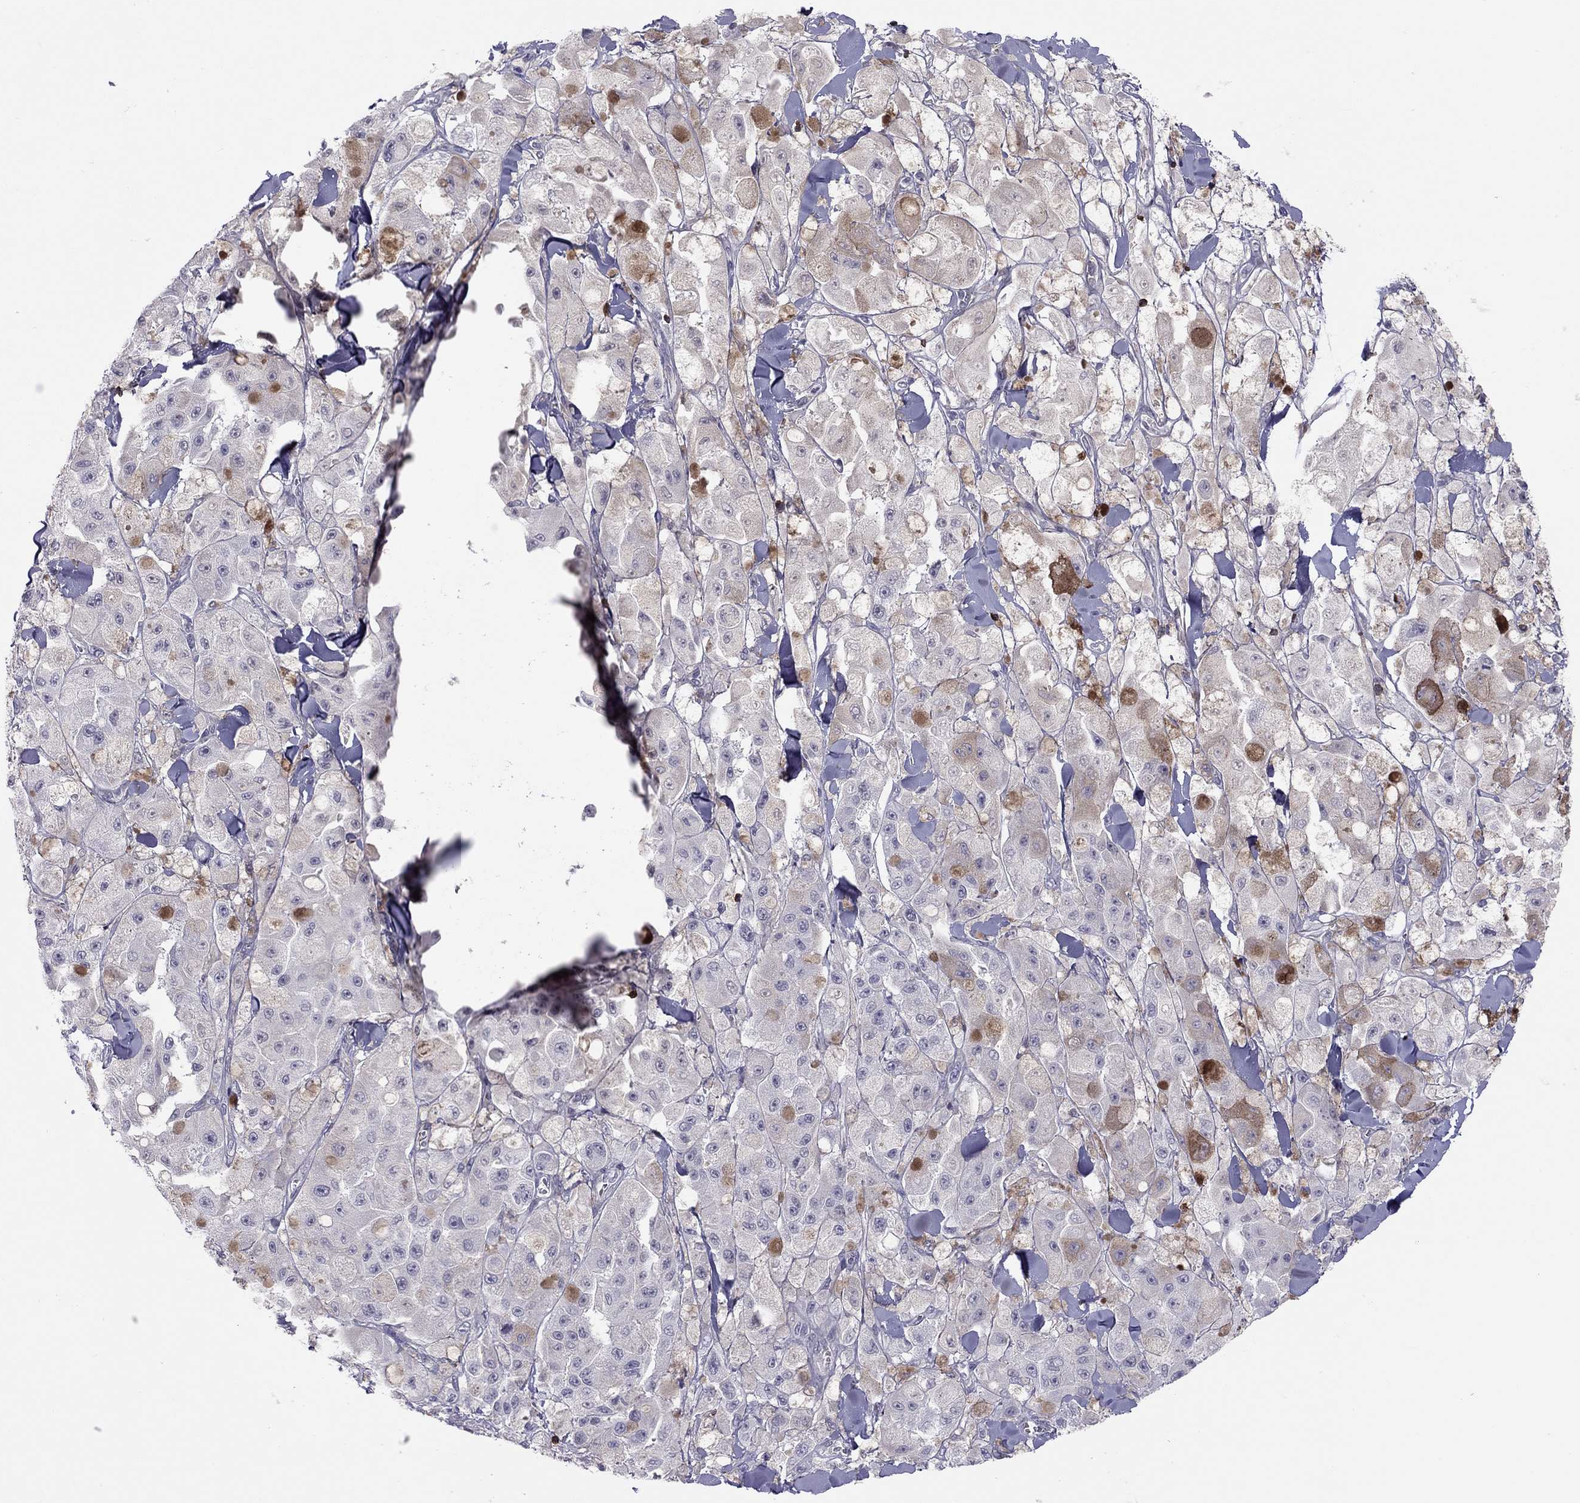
{"staining": {"intensity": "negative", "quantity": "none", "location": "none"}, "tissue": "melanoma", "cell_type": "Tumor cells", "image_type": "cancer", "snomed": [{"axis": "morphology", "description": "Malignant melanoma, NOS"}, {"axis": "topography", "description": "Skin"}], "caption": "The histopathology image shows no staining of tumor cells in malignant melanoma.", "gene": "MND1", "patient": {"sex": "female", "age": 58}}